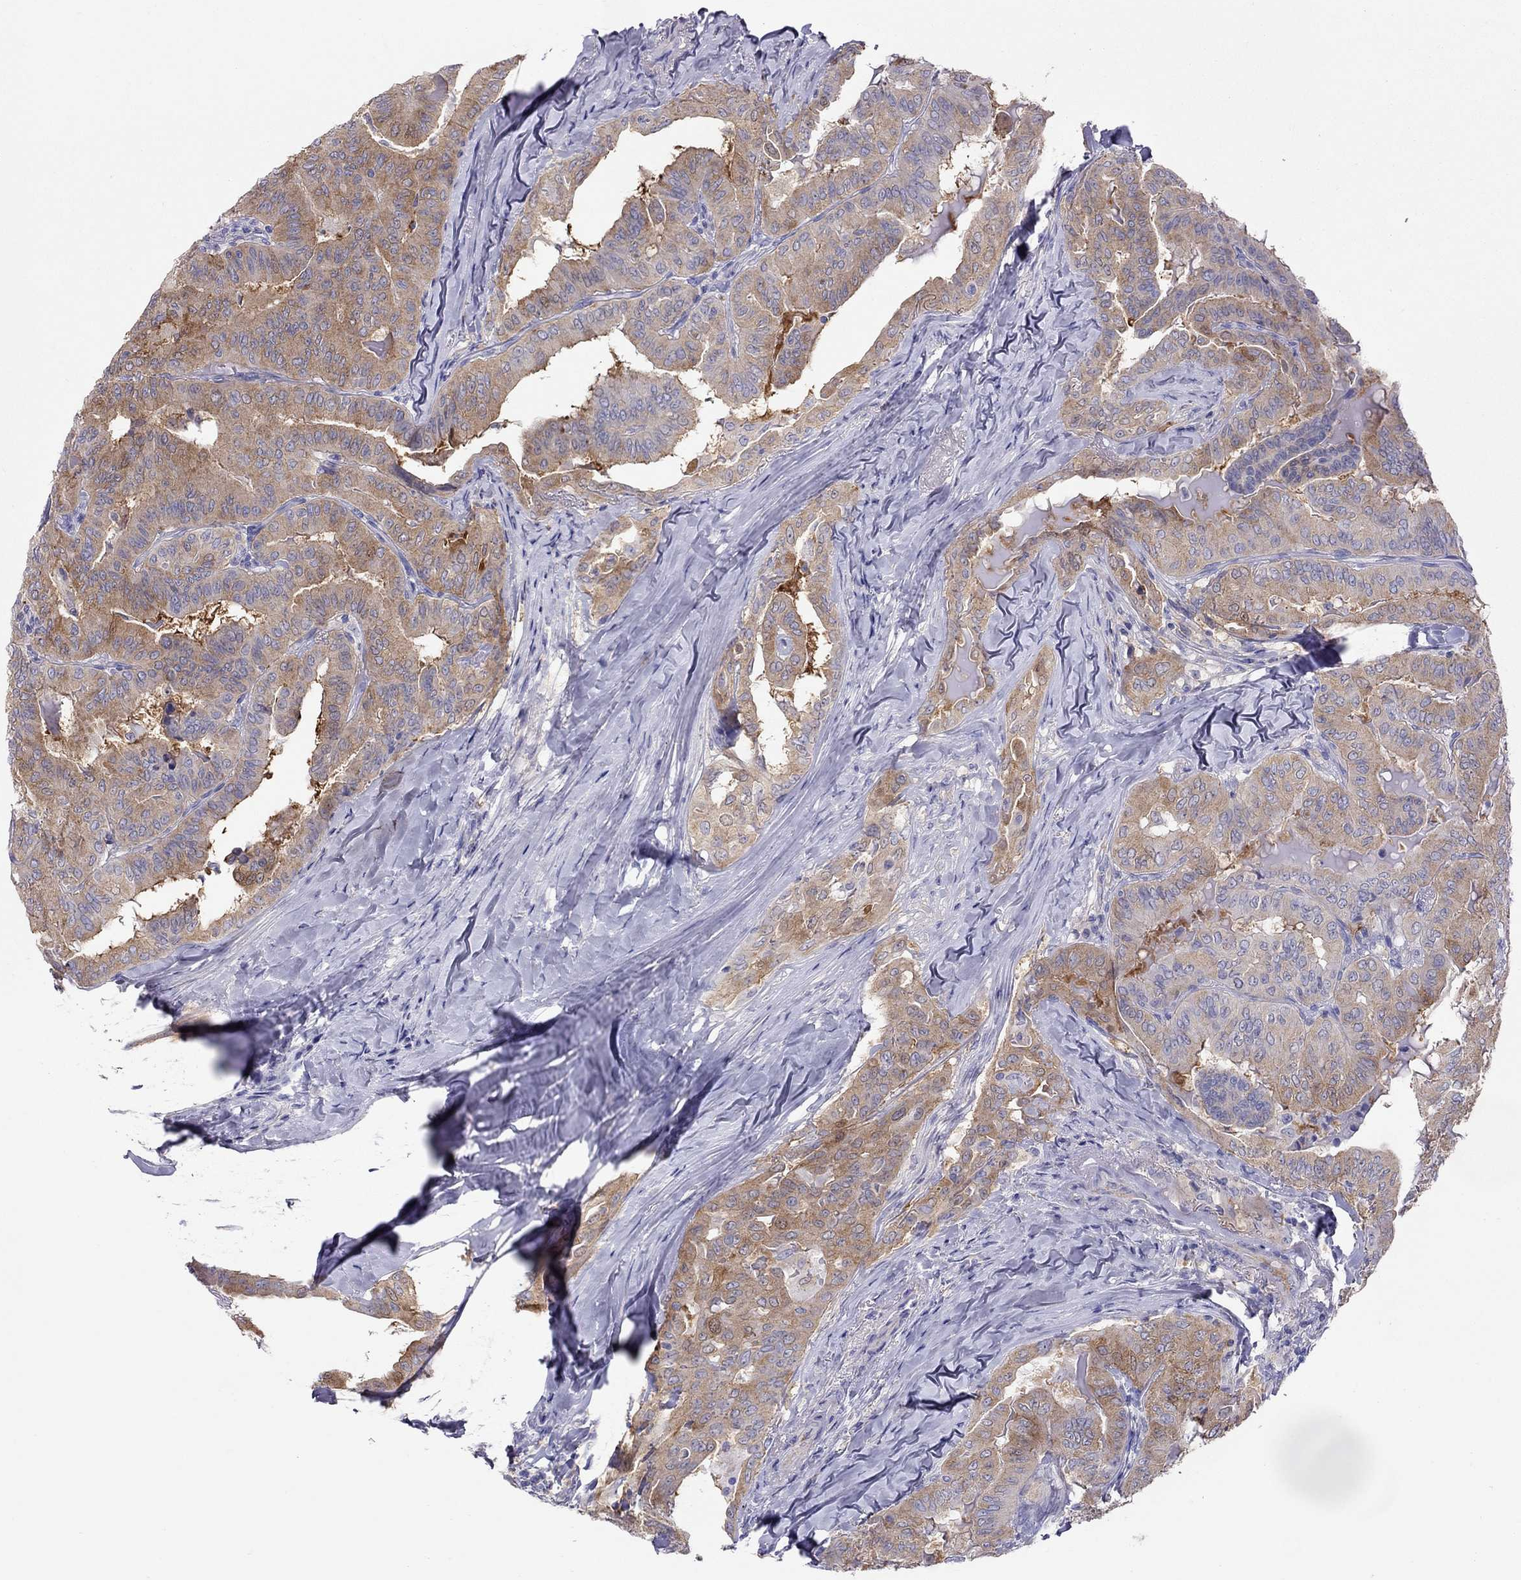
{"staining": {"intensity": "moderate", "quantity": ">75%", "location": "cytoplasmic/membranous"}, "tissue": "thyroid cancer", "cell_type": "Tumor cells", "image_type": "cancer", "snomed": [{"axis": "morphology", "description": "Papillary adenocarcinoma, NOS"}, {"axis": "topography", "description": "Thyroid gland"}], "caption": "Papillary adenocarcinoma (thyroid) tissue displays moderate cytoplasmic/membranous expression in about >75% of tumor cells, visualized by immunohistochemistry.", "gene": "ALOX15B", "patient": {"sex": "female", "age": 68}}